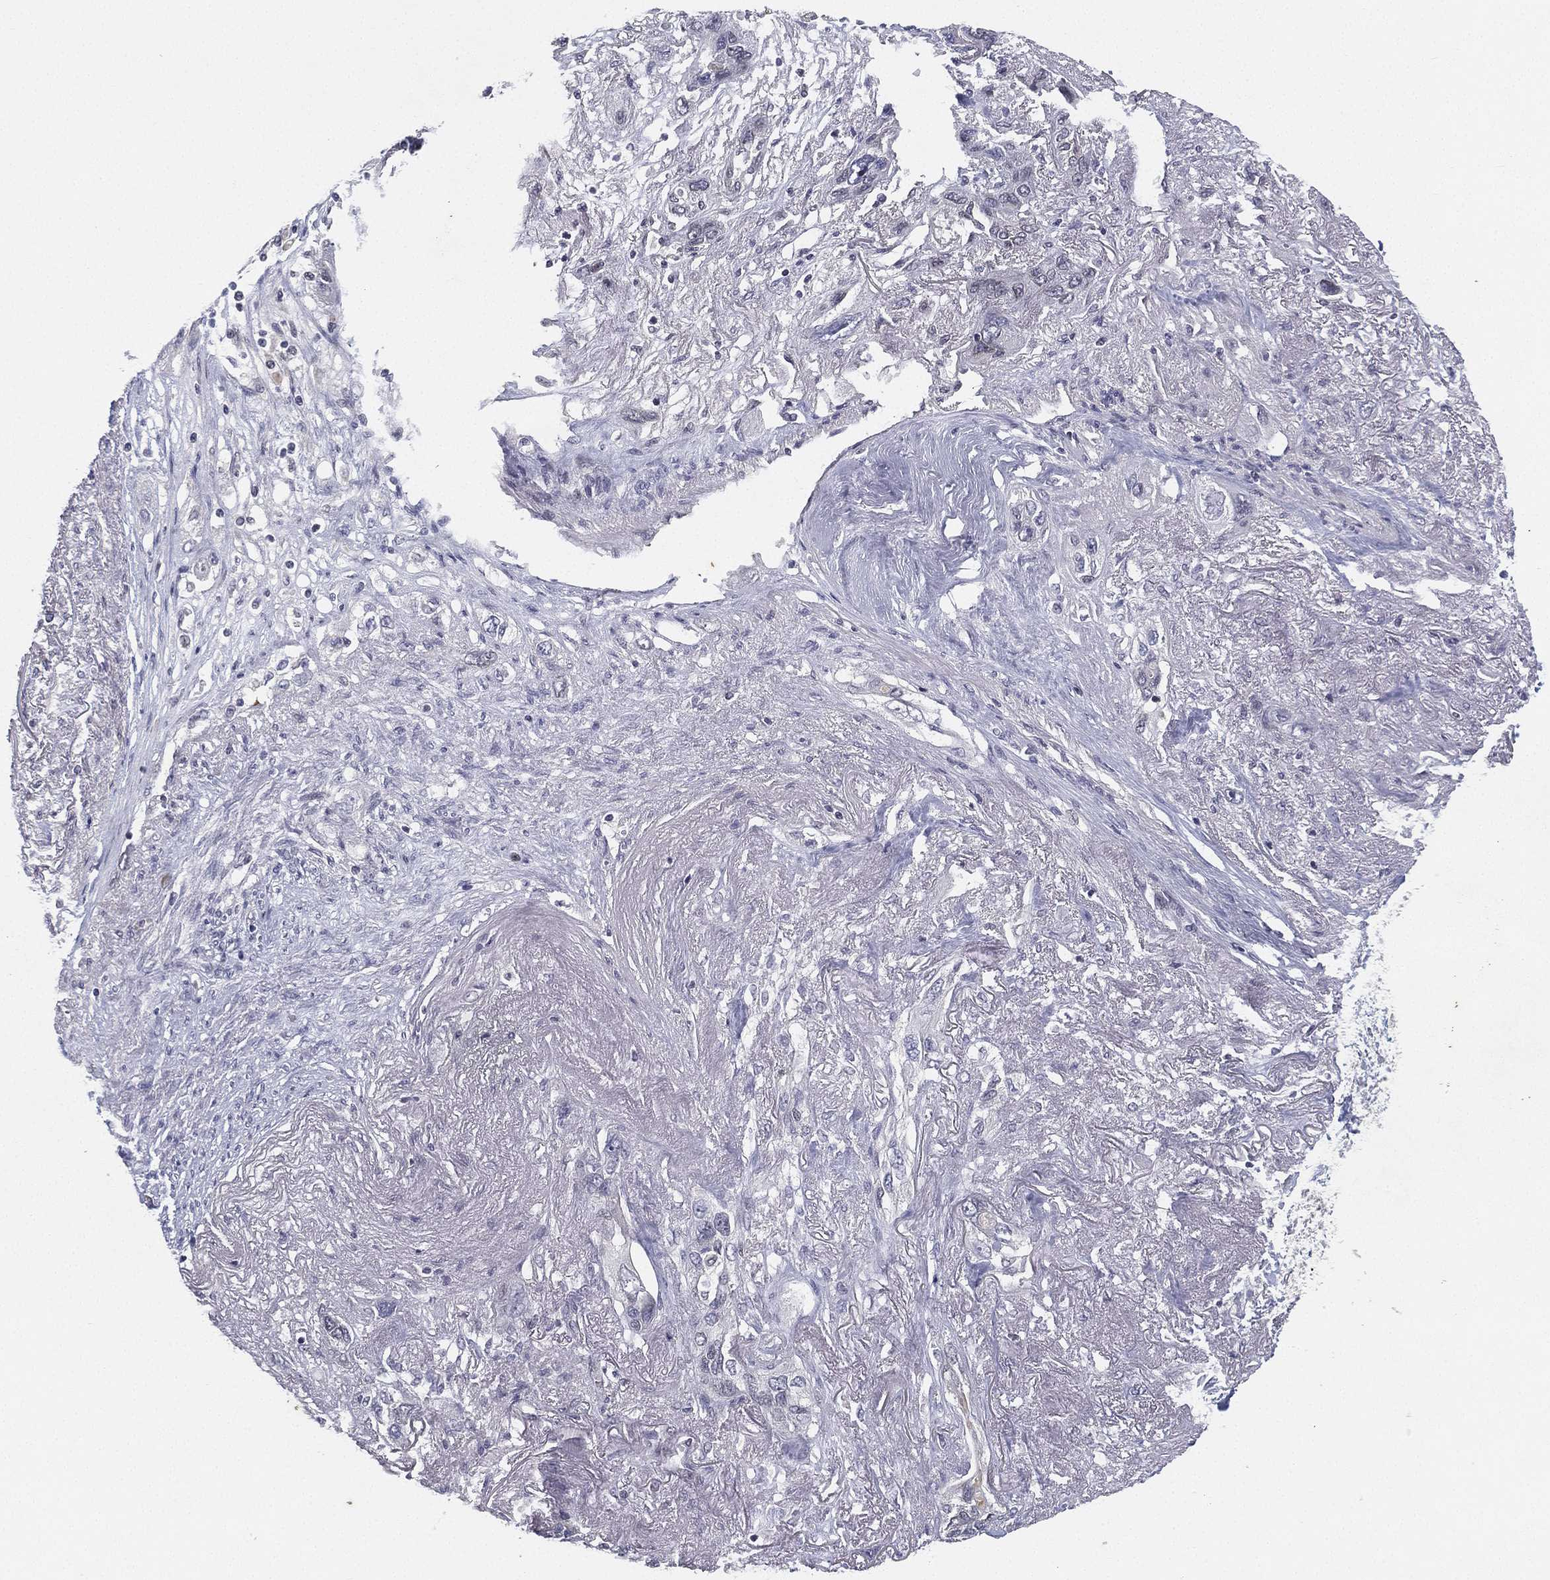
{"staining": {"intensity": "negative", "quantity": "none", "location": "none"}, "tissue": "lung cancer", "cell_type": "Tumor cells", "image_type": "cancer", "snomed": [{"axis": "morphology", "description": "Squamous cell carcinoma, NOS"}, {"axis": "topography", "description": "Lung"}], "caption": "Lung cancer stained for a protein using immunohistochemistry reveals no positivity tumor cells.", "gene": "MS4A8", "patient": {"sex": "female", "age": 70}}